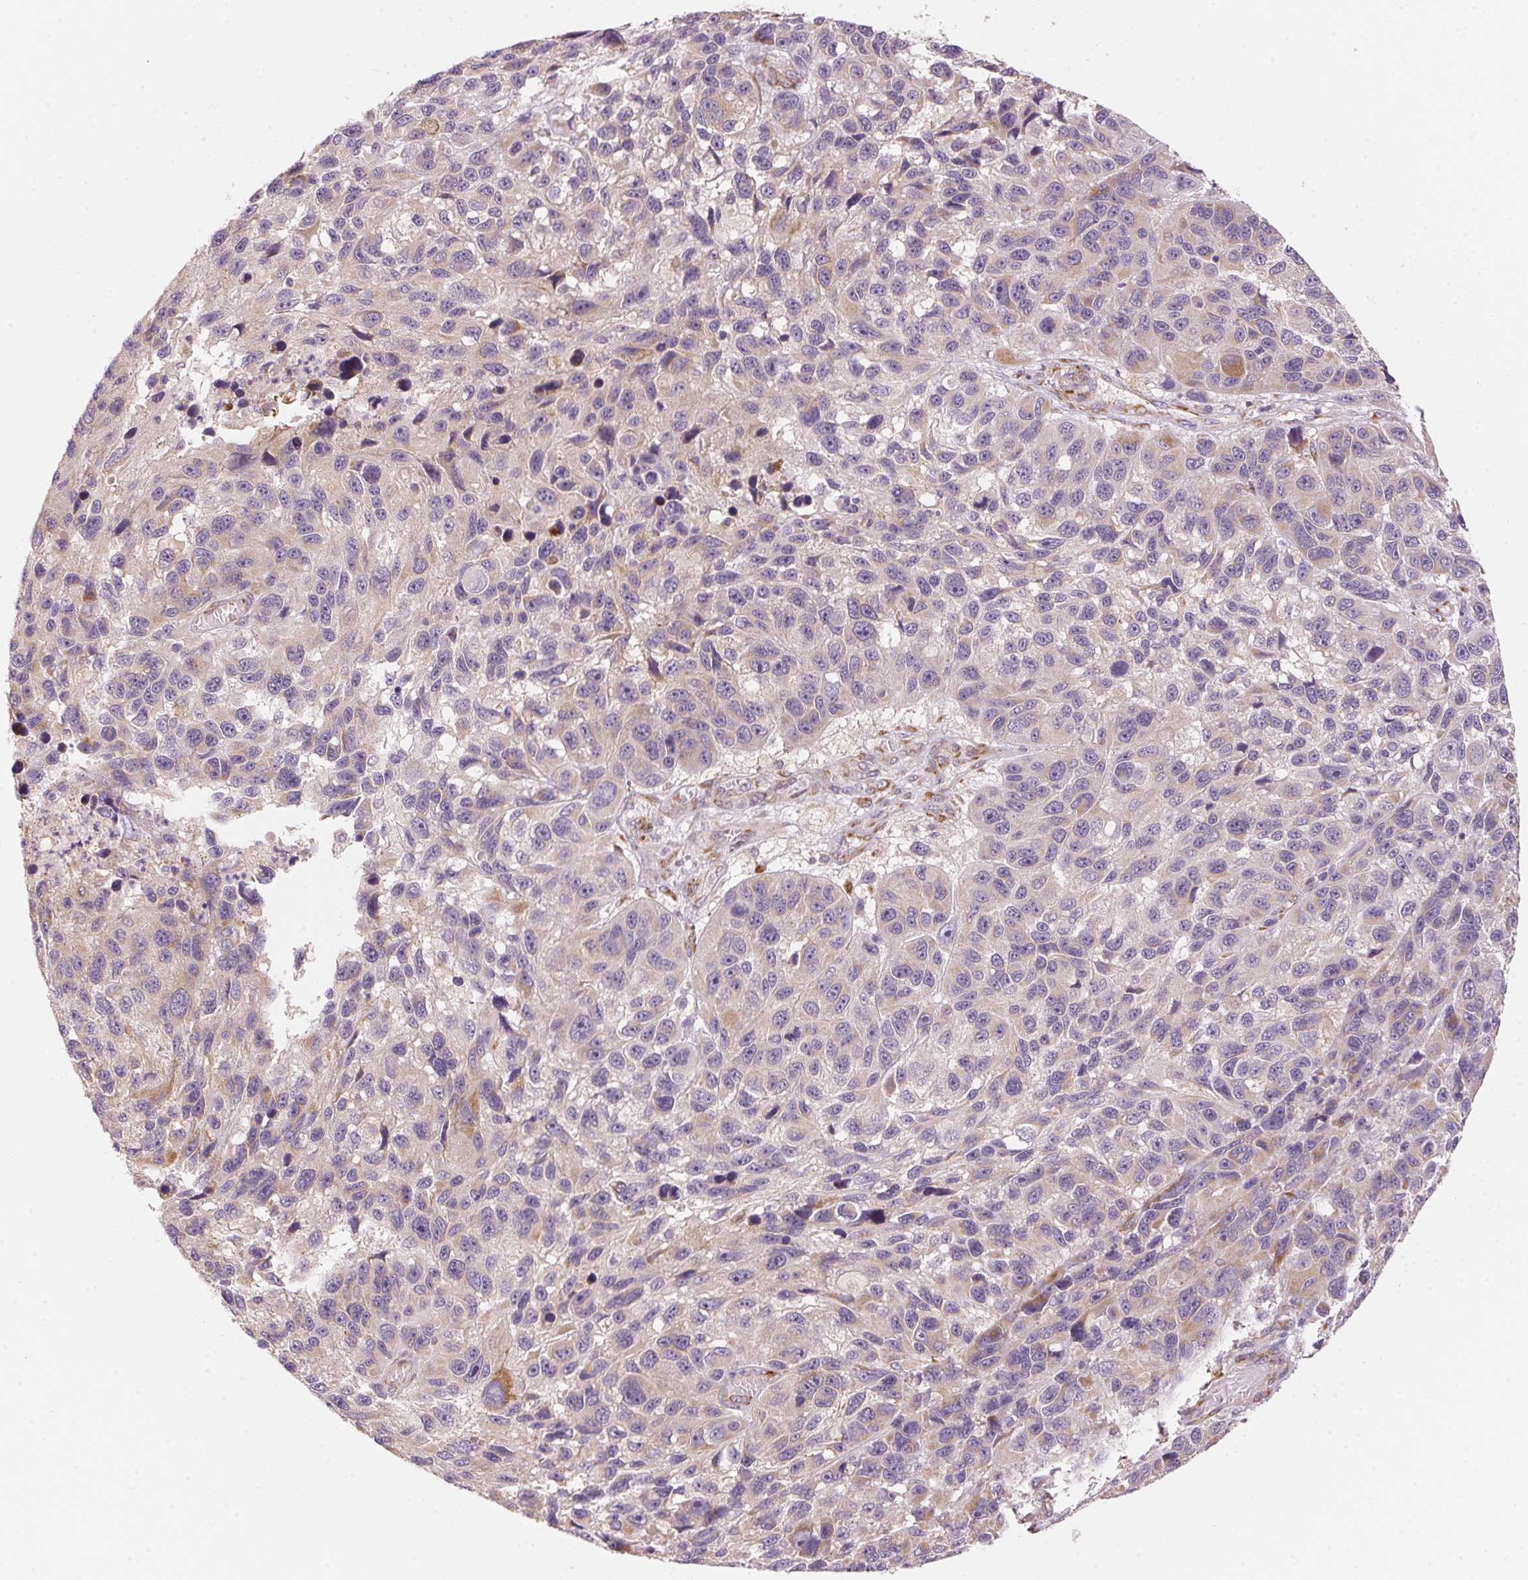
{"staining": {"intensity": "negative", "quantity": "none", "location": "none"}, "tissue": "melanoma", "cell_type": "Tumor cells", "image_type": "cancer", "snomed": [{"axis": "morphology", "description": "Malignant melanoma, NOS"}, {"axis": "topography", "description": "Skin"}], "caption": "IHC photomicrograph of human malignant melanoma stained for a protein (brown), which shows no expression in tumor cells.", "gene": "BLOC1S2", "patient": {"sex": "male", "age": 53}}